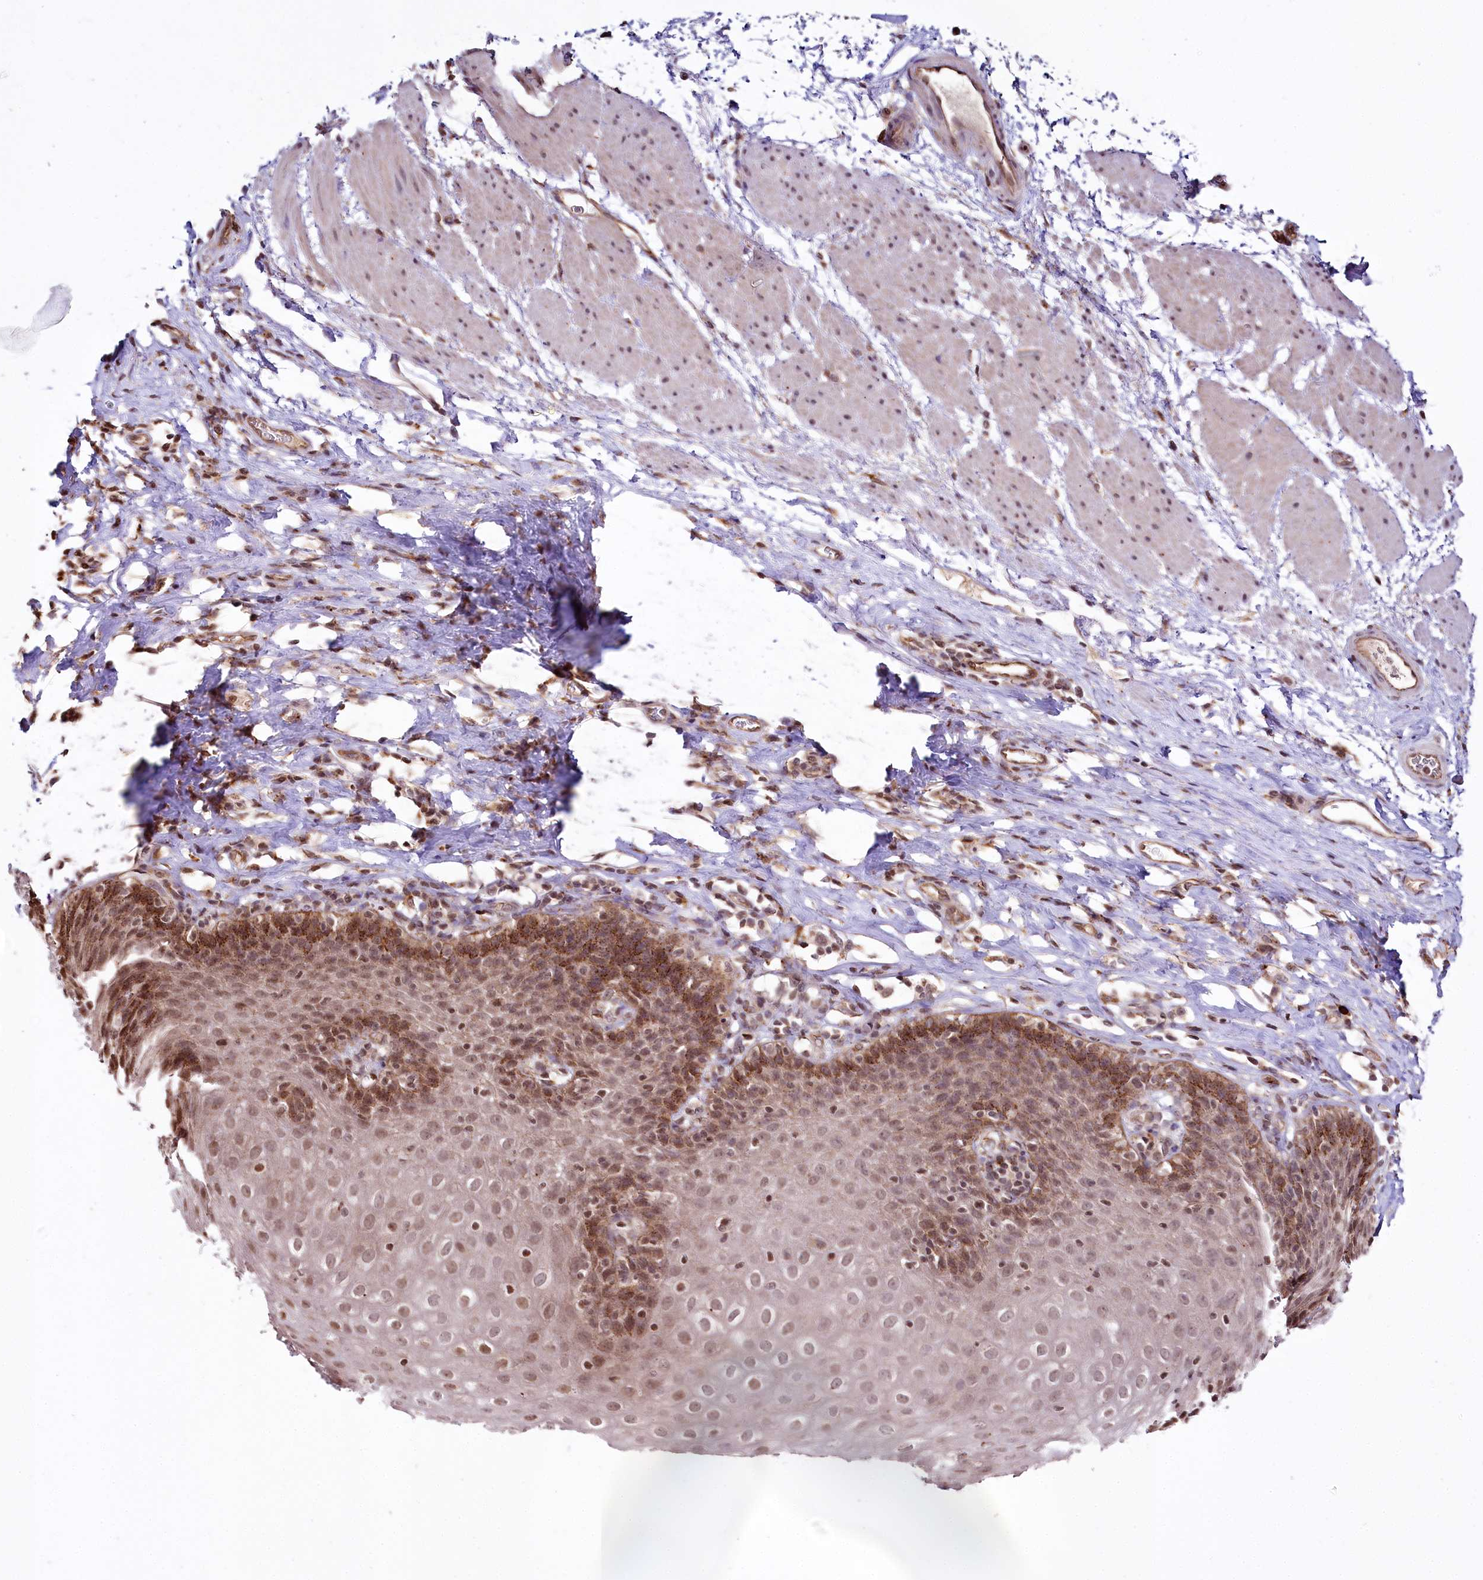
{"staining": {"intensity": "strong", "quantity": "<25%", "location": "cytoplasmic/membranous,nuclear"}, "tissue": "esophagus", "cell_type": "Squamous epithelial cells", "image_type": "normal", "snomed": [{"axis": "morphology", "description": "Normal tissue, NOS"}, {"axis": "topography", "description": "Esophagus"}], "caption": "Human esophagus stained with a brown dye displays strong cytoplasmic/membranous,nuclear positive positivity in approximately <25% of squamous epithelial cells.", "gene": "HOXC8", "patient": {"sex": "female", "age": 61}}